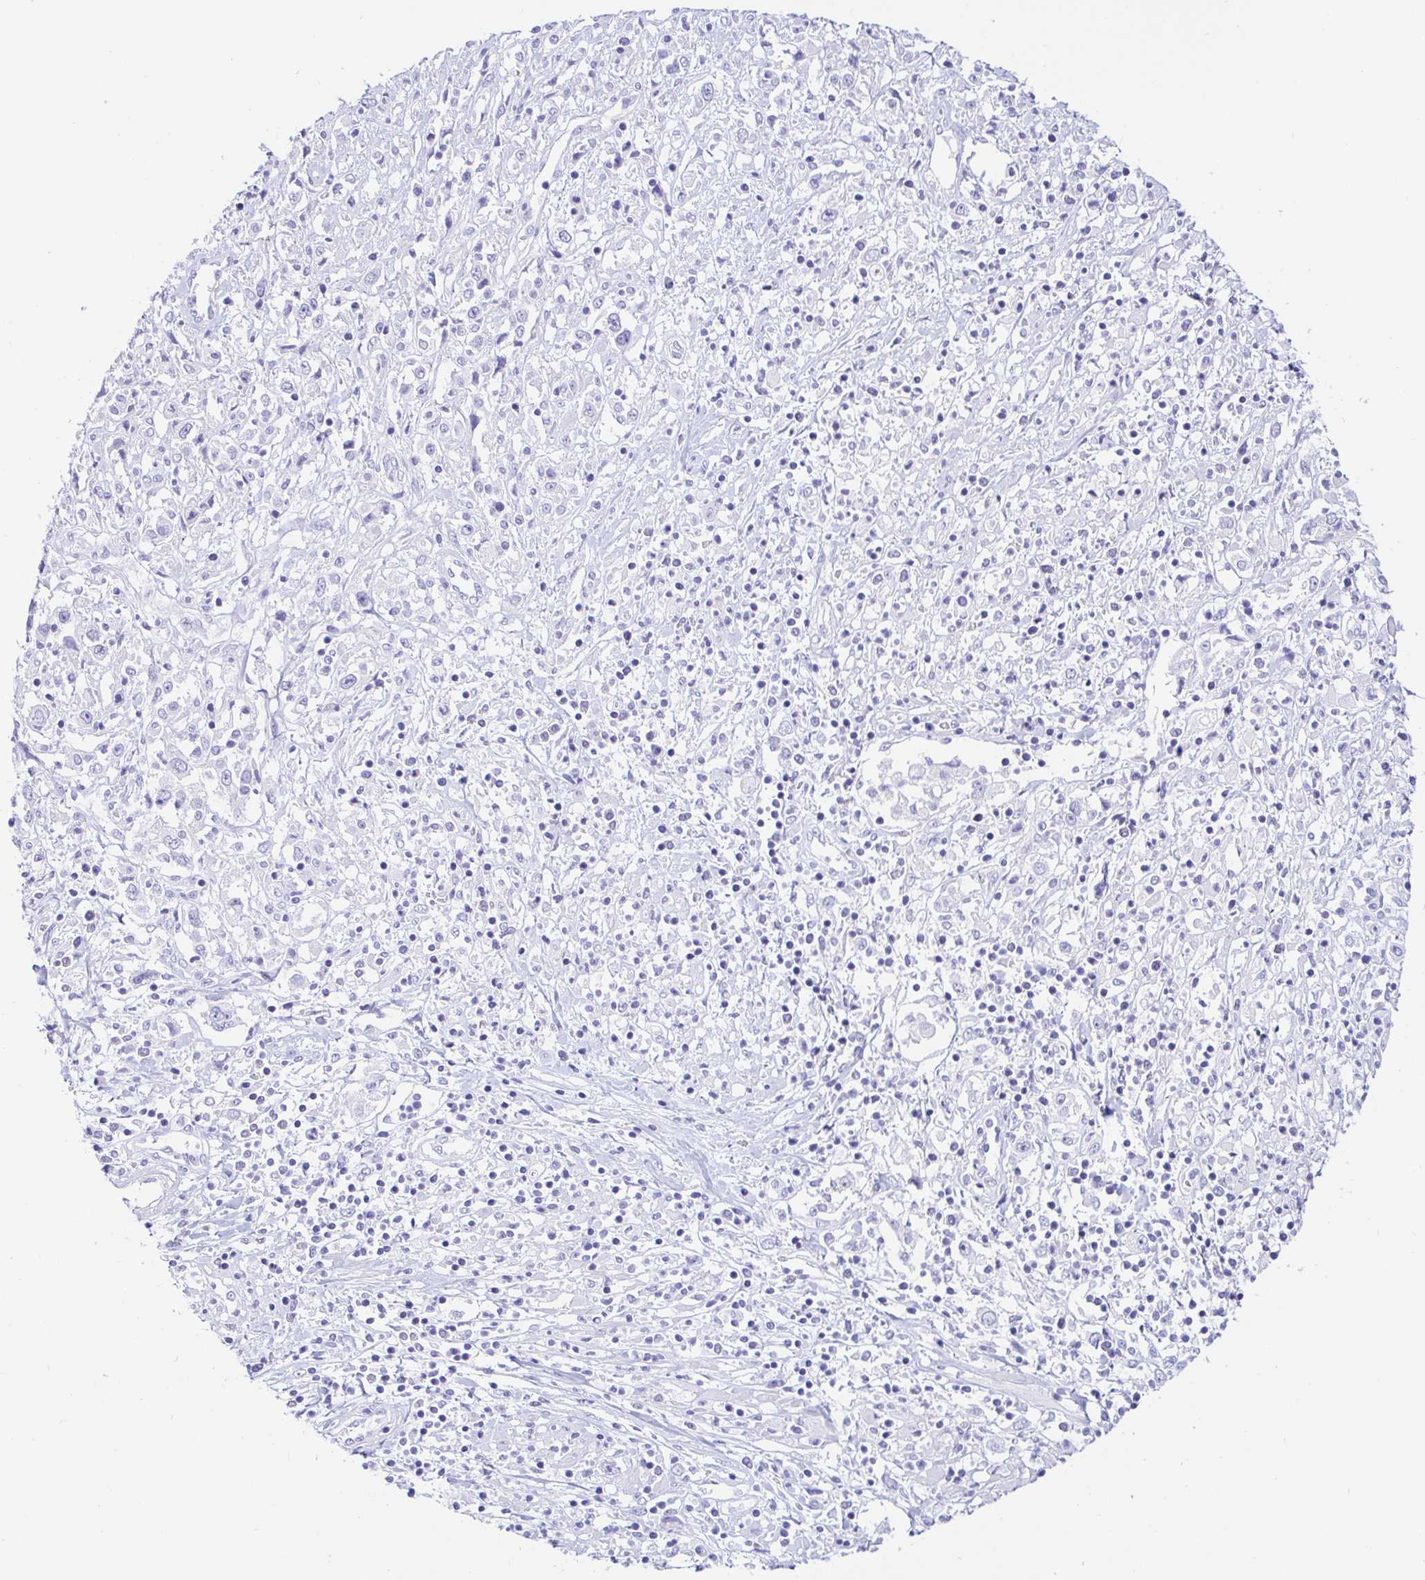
{"staining": {"intensity": "negative", "quantity": "none", "location": "none"}, "tissue": "cervical cancer", "cell_type": "Tumor cells", "image_type": "cancer", "snomed": [{"axis": "morphology", "description": "Adenocarcinoma, NOS"}, {"axis": "topography", "description": "Cervix"}], "caption": "Human cervical cancer stained for a protein using immunohistochemistry demonstrates no positivity in tumor cells.", "gene": "PINLYP", "patient": {"sex": "female", "age": 40}}